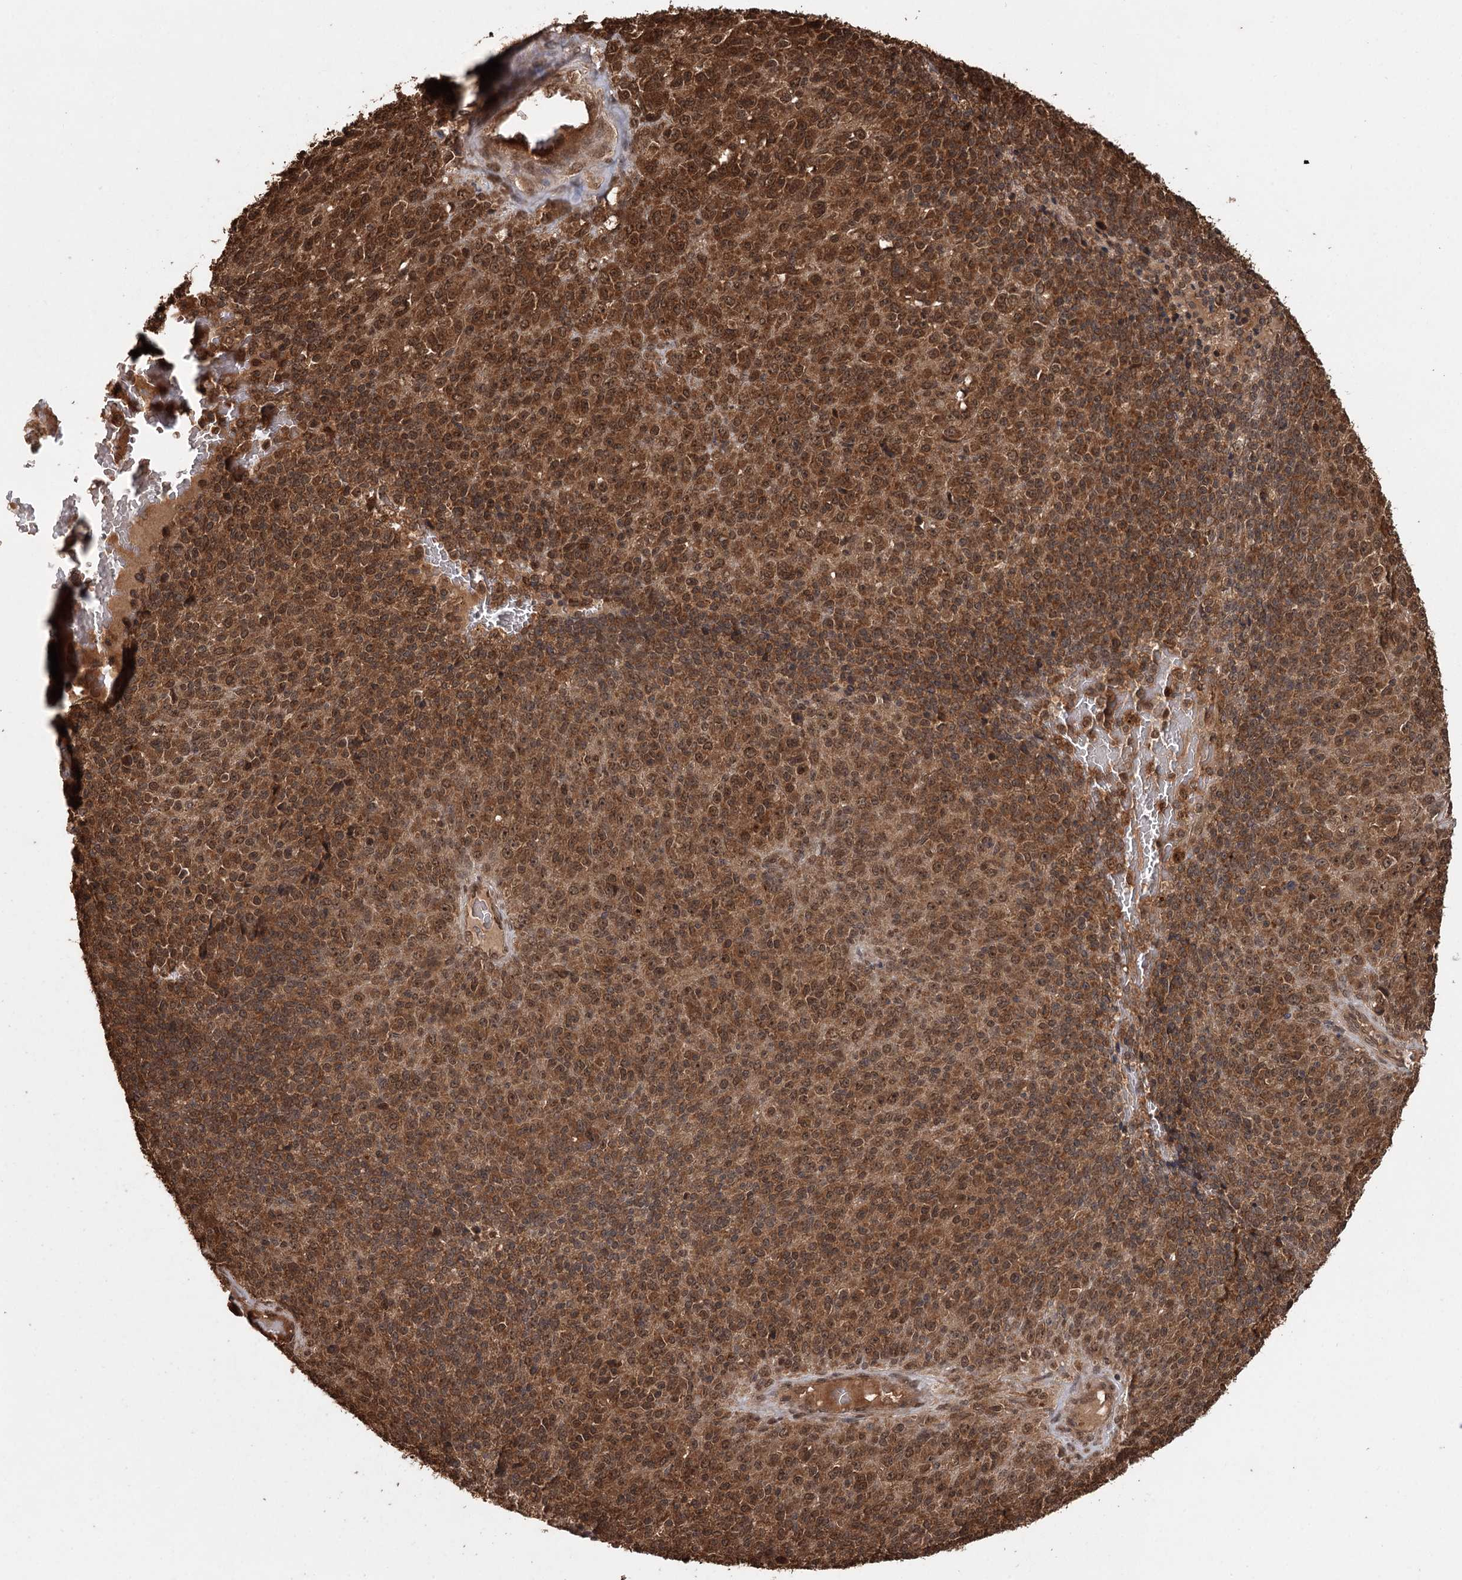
{"staining": {"intensity": "moderate", "quantity": ">75%", "location": "cytoplasmic/membranous,nuclear"}, "tissue": "melanoma", "cell_type": "Tumor cells", "image_type": "cancer", "snomed": [{"axis": "morphology", "description": "Malignant melanoma, Metastatic site"}, {"axis": "topography", "description": "Brain"}], "caption": "Melanoma stained with IHC reveals moderate cytoplasmic/membranous and nuclear expression in about >75% of tumor cells.", "gene": "N6AMT1", "patient": {"sex": "female", "age": 56}}